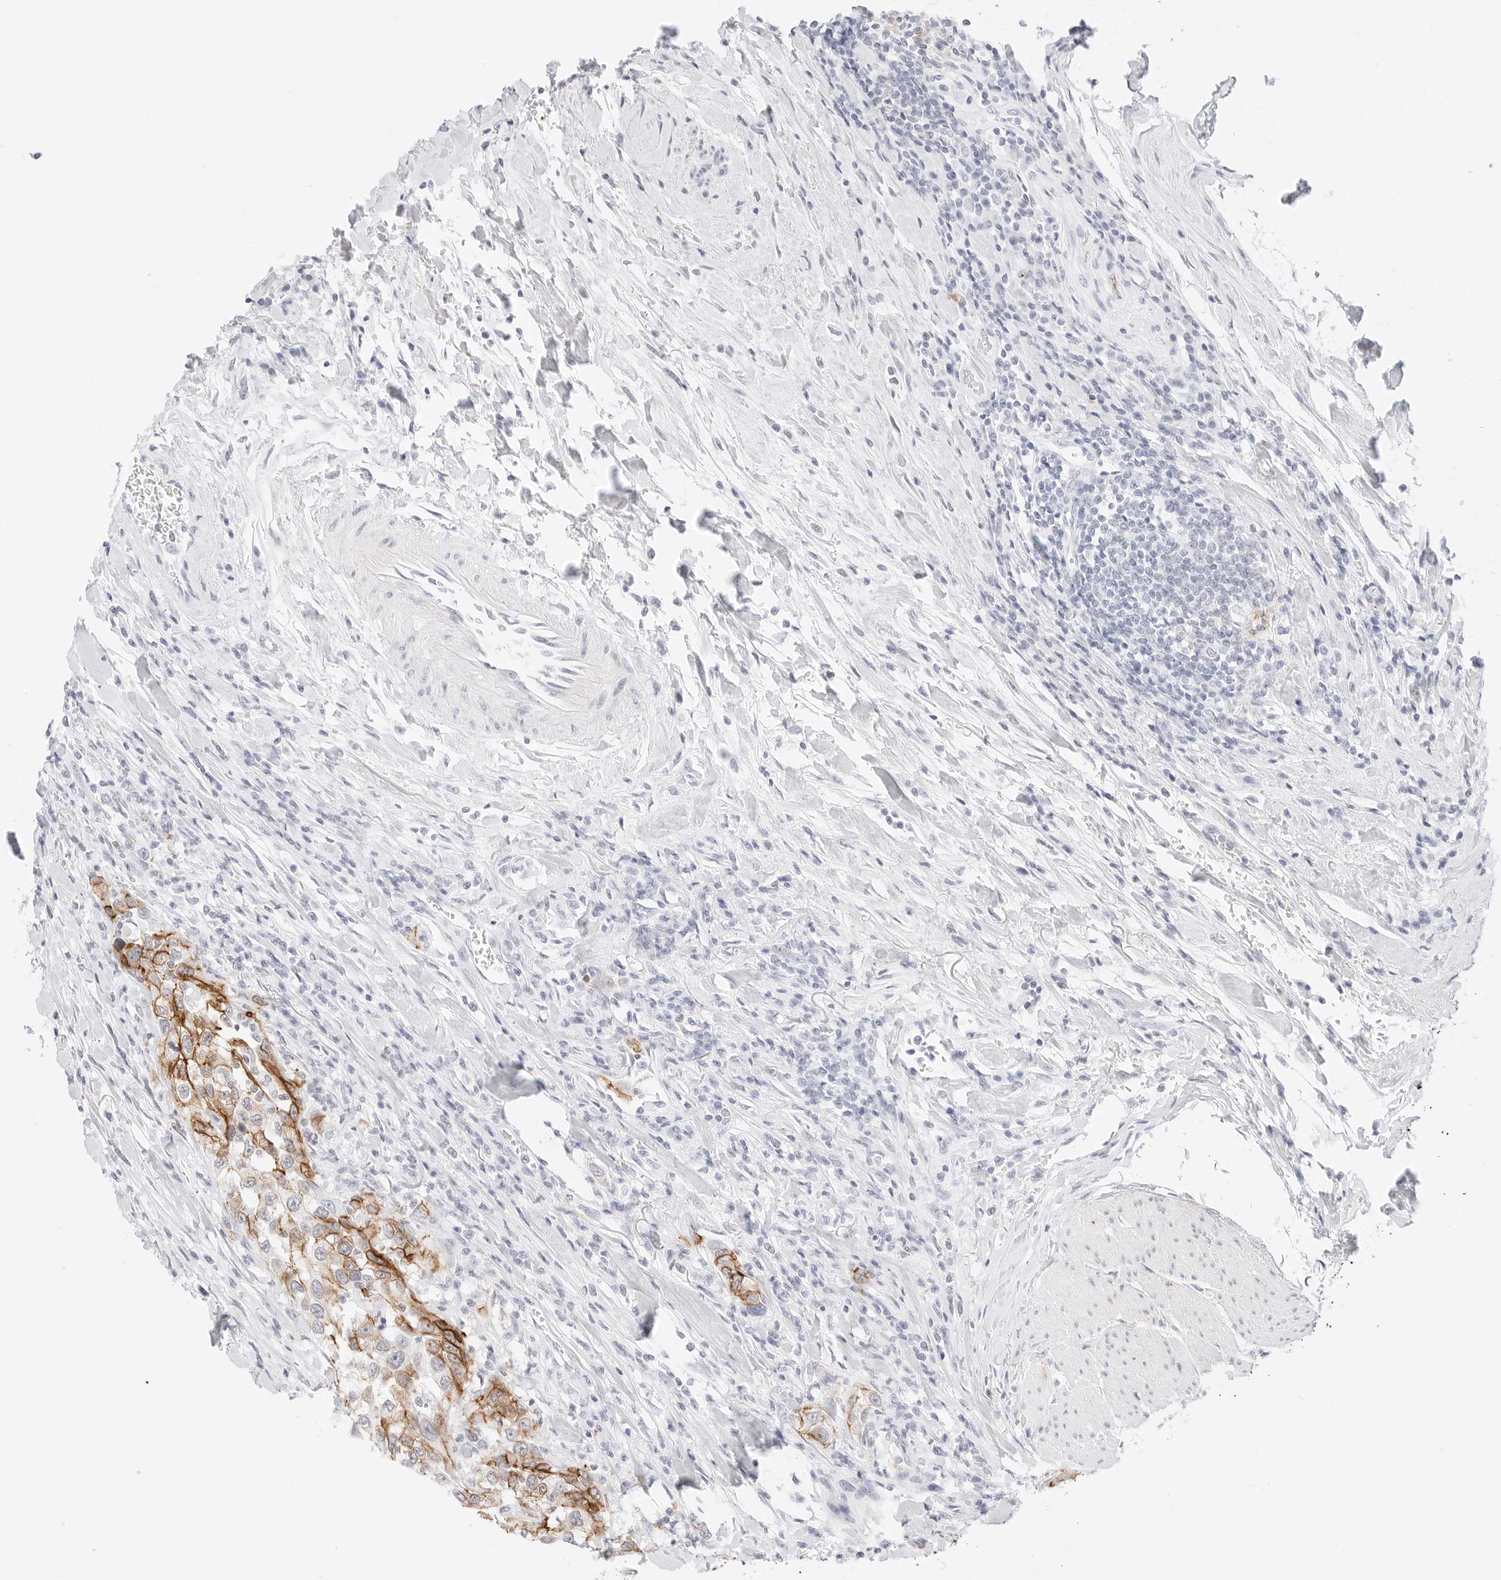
{"staining": {"intensity": "moderate", "quantity": "25%-75%", "location": "cytoplasmic/membranous"}, "tissue": "urothelial cancer", "cell_type": "Tumor cells", "image_type": "cancer", "snomed": [{"axis": "morphology", "description": "Urothelial carcinoma, High grade"}, {"axis": "topography", "description": "Urinary bladder"}], "caption": "Moderate cytoplasmic/membranous positivity is identified in approximately 25%-75% of tumor cells in urothelial cancer.", "gene": "CDH1", "patient": {"sex": "female", "age": 80}}